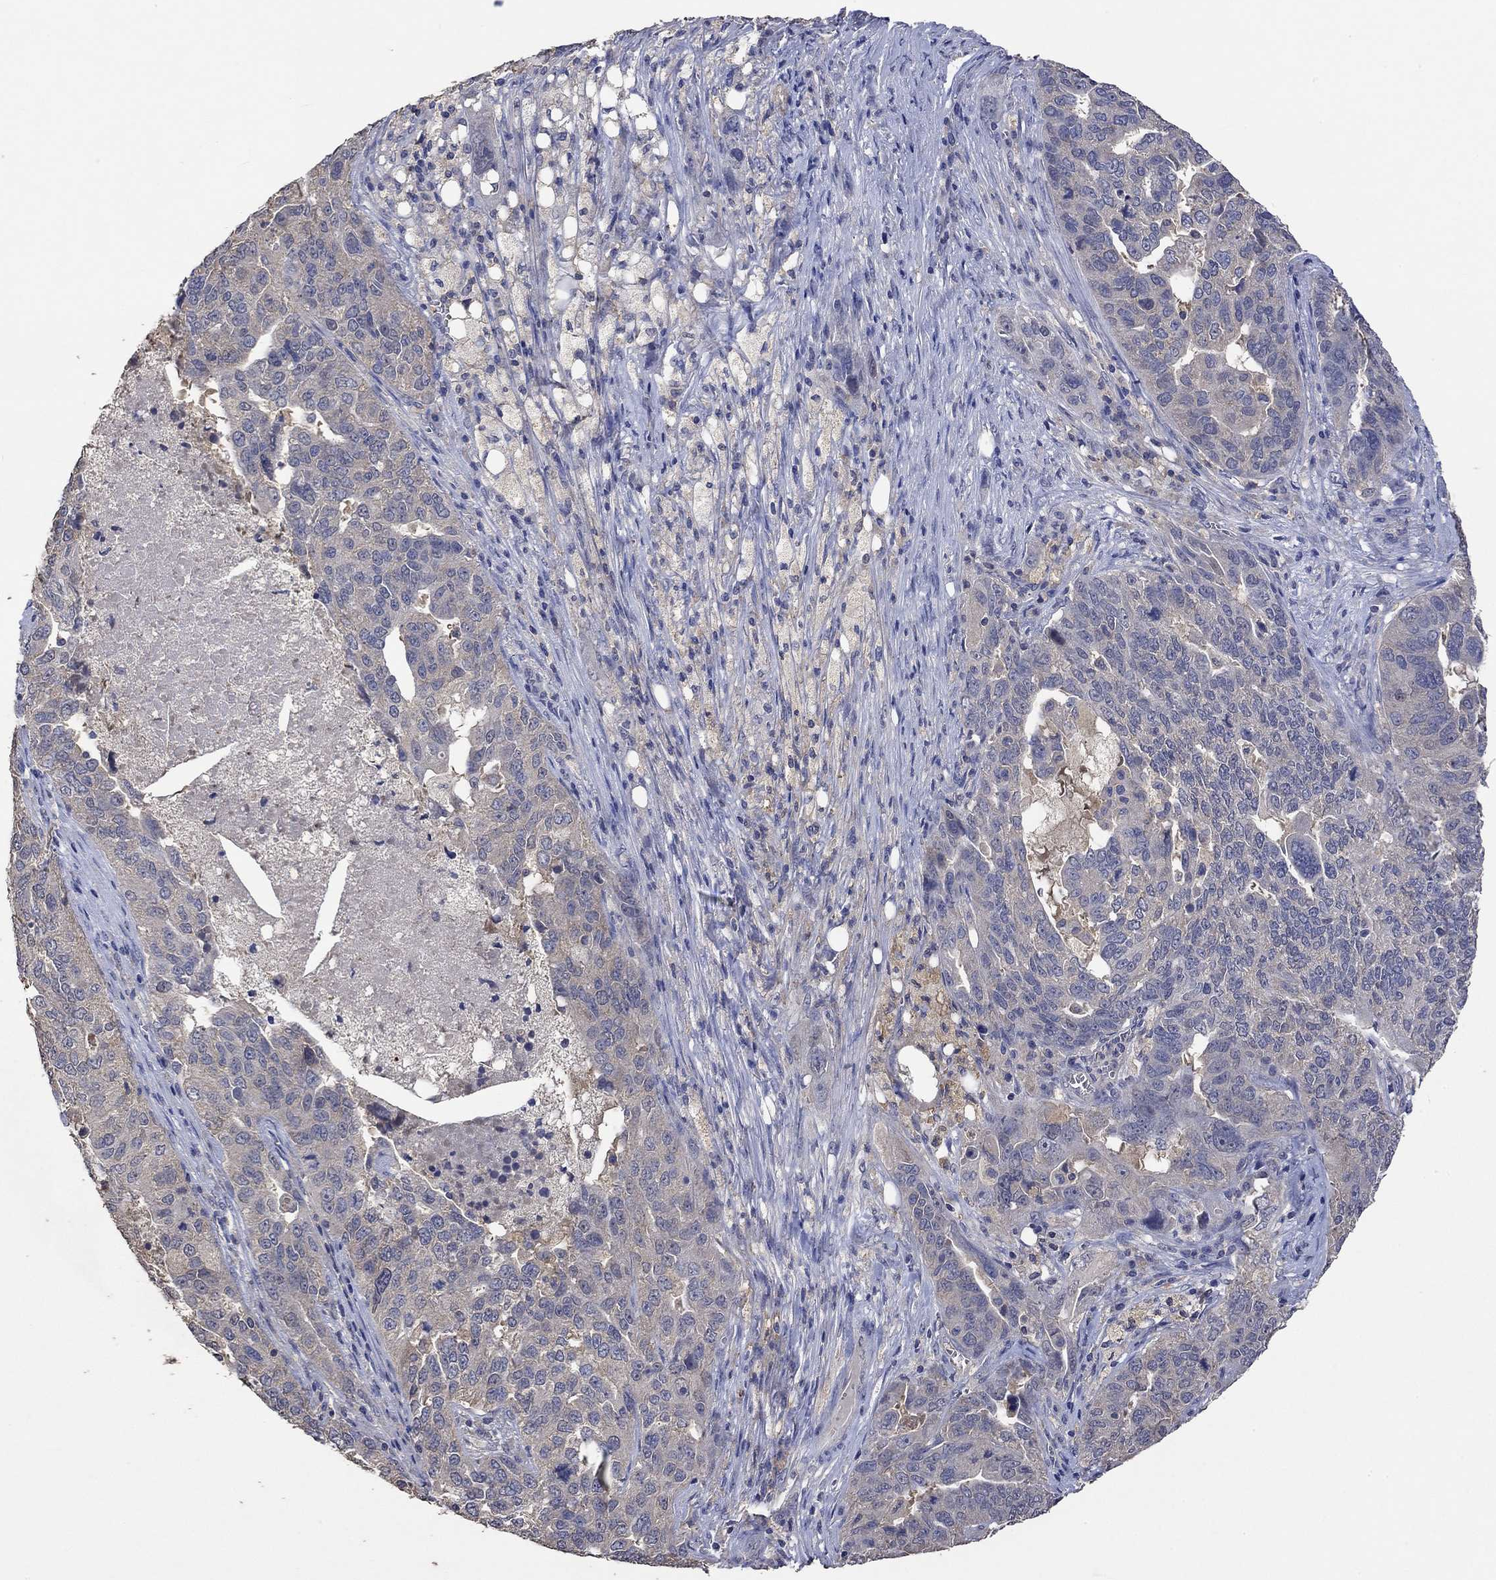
{"staining": {"intensity": "negative", "quantity": "none", "location": "none"}, "tissue": "ovarian cancer", "cell_type": "Tumor cells", "image_type": "cancer", "snomed": [{"axis": "morphology", "description": "Carcinoma, endometroid"}, {"axis": "topography", "description": "Soft tissue"}, {"axis": "topography", "description": "Ovary"}], "caption": "The immunohistochemistry histopathology image has no significant expression in tumor cells of endometroid carcinoma (ovarian) tissue. (DAB (3,3'-diaminobenzidine) immunohistochemistry, high magnification).", "gene": "PTPN20", "patient": {"sex": "female", "age": 52}}